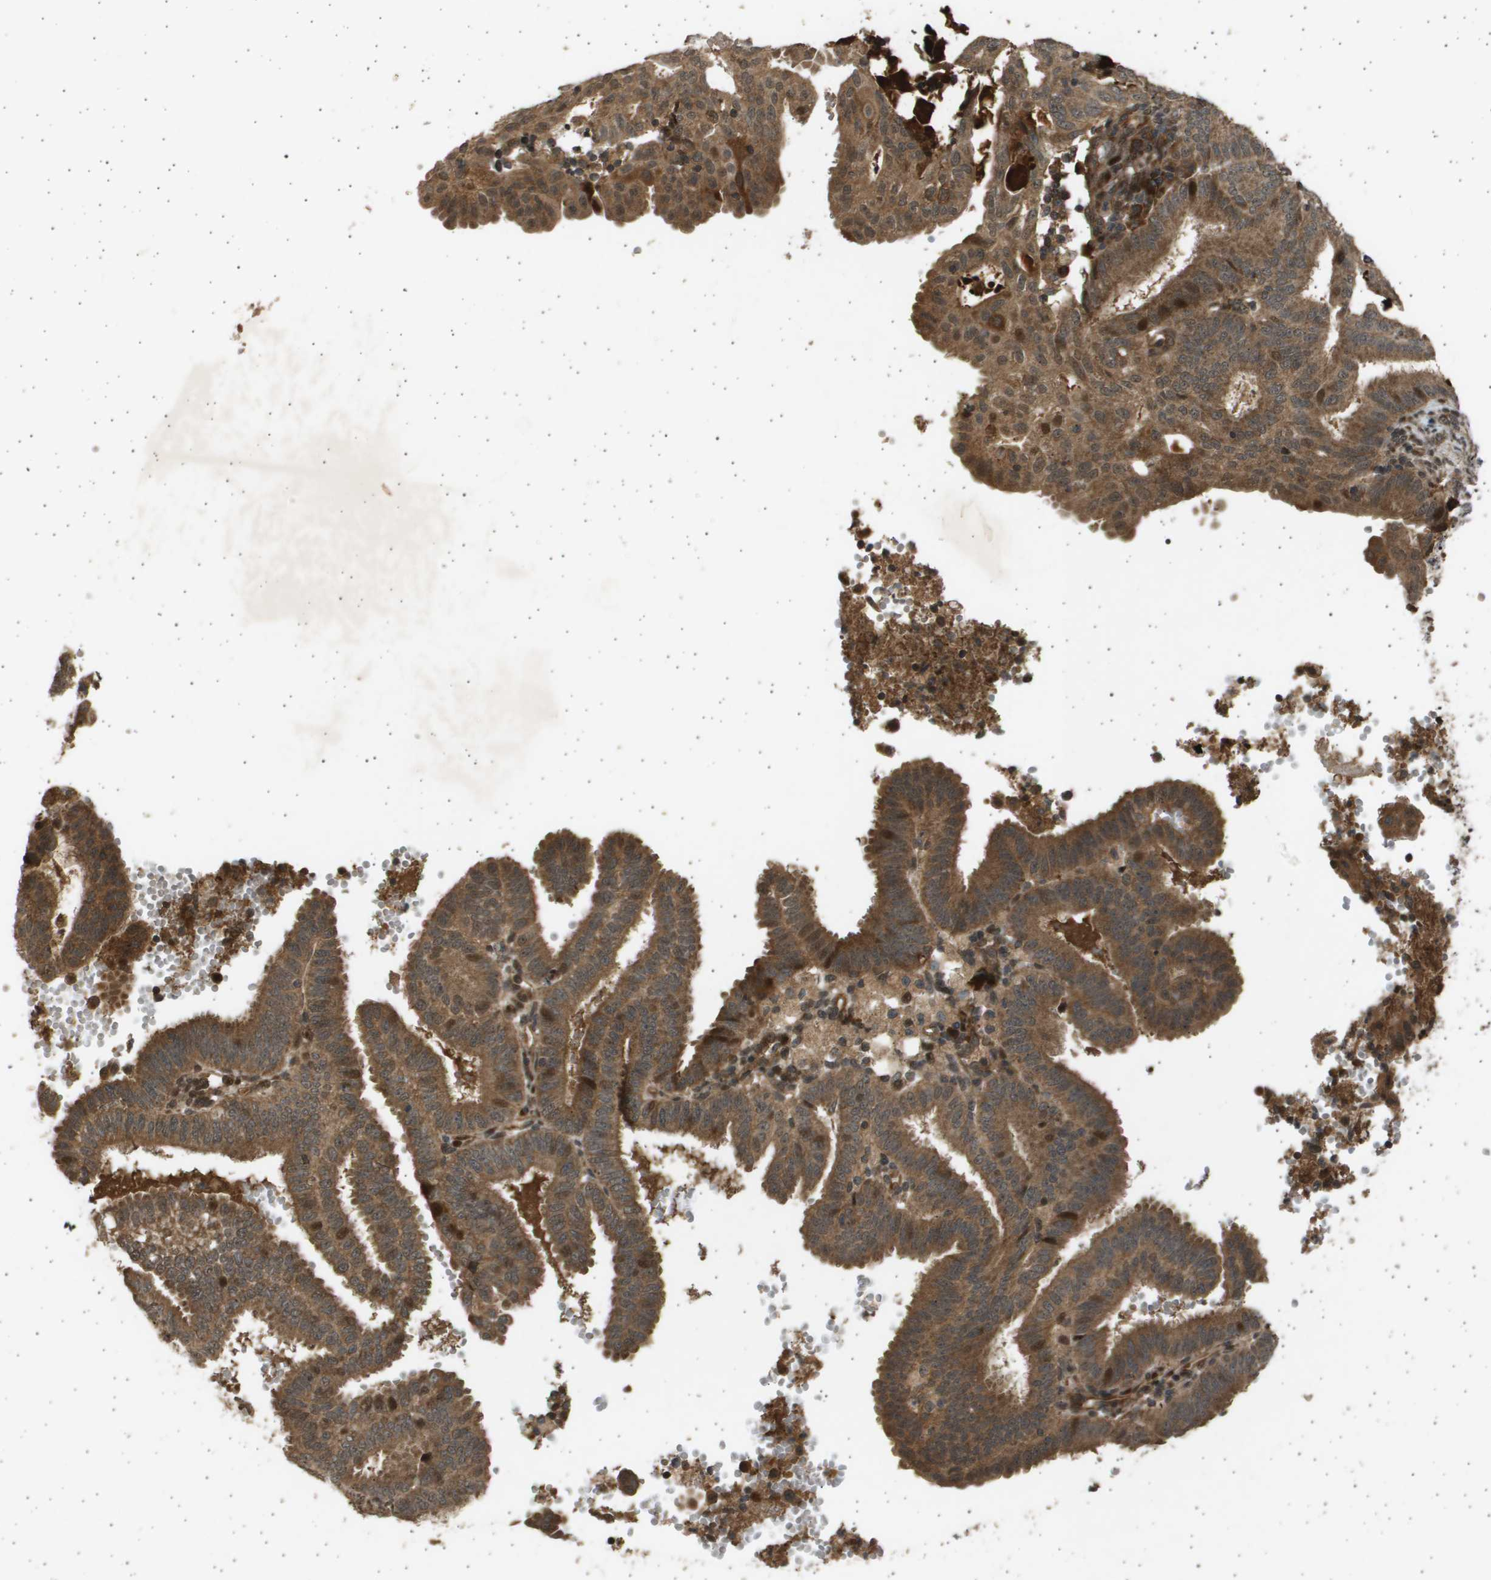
{"staining": {"intensity": "moderate", "quantity": ">75%", "location": "cytoplasmic/membranous,nuclear"}, "tissue": "endometrial cancer", "cell_type": "Tumor cells", "image_type": "cancer", "snomed": [{"axis": "morphology", "description": "Adenocarcinoma, NOS"}, {"axis": "topography", "description": "Endometrium"}], "caption": "This is a micrograph of IHC staining of endometrial cancer, which shows moderate positivity in the cytoplasmic/membranous and nuclear of tumor cells.", "gene": "TNRC6A", "patient": {"sex": "female", "age": 58}}